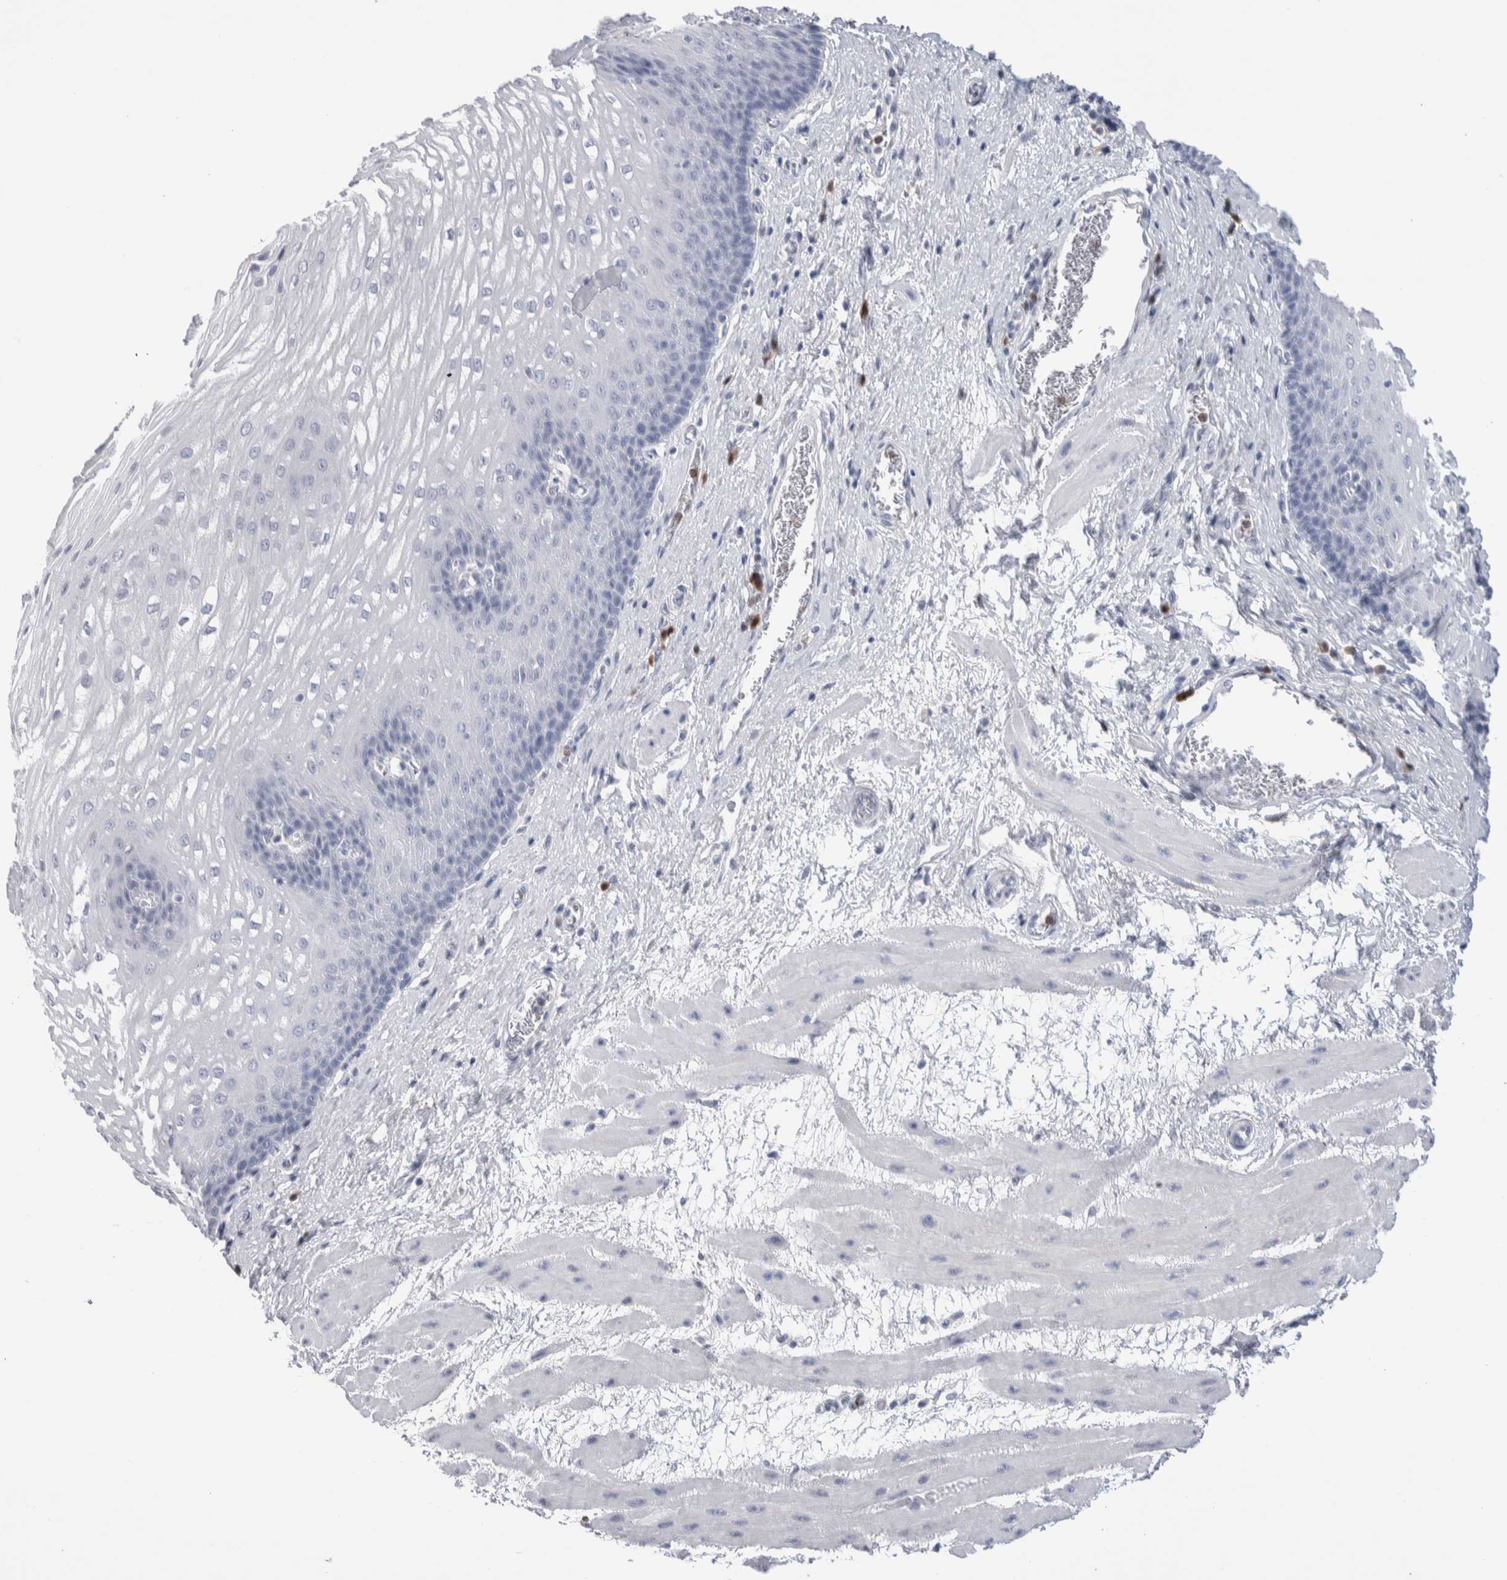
{"staining": {"intensity": "negative", "quantity": "none", "location": "none"}, "tissue": "esophagus", "cell_type": "Squamous epithelial cells", "image_type": "normal", "snomed": [{"axis": "morphology", "description": "Normal tissue, NOS"}, {"axis": "topography", "description": "Esophagus"}], "caption": "A high-resolution image shows IHC staining of normal esophagus, which displays no significant staining in squamous epithelial cells. (DAB (3,3'-diaminobenzidine) immunohistochemistry, high magnification).", "gene": "LURAP1L", "patient": {"sex": "male", "age": 48}}